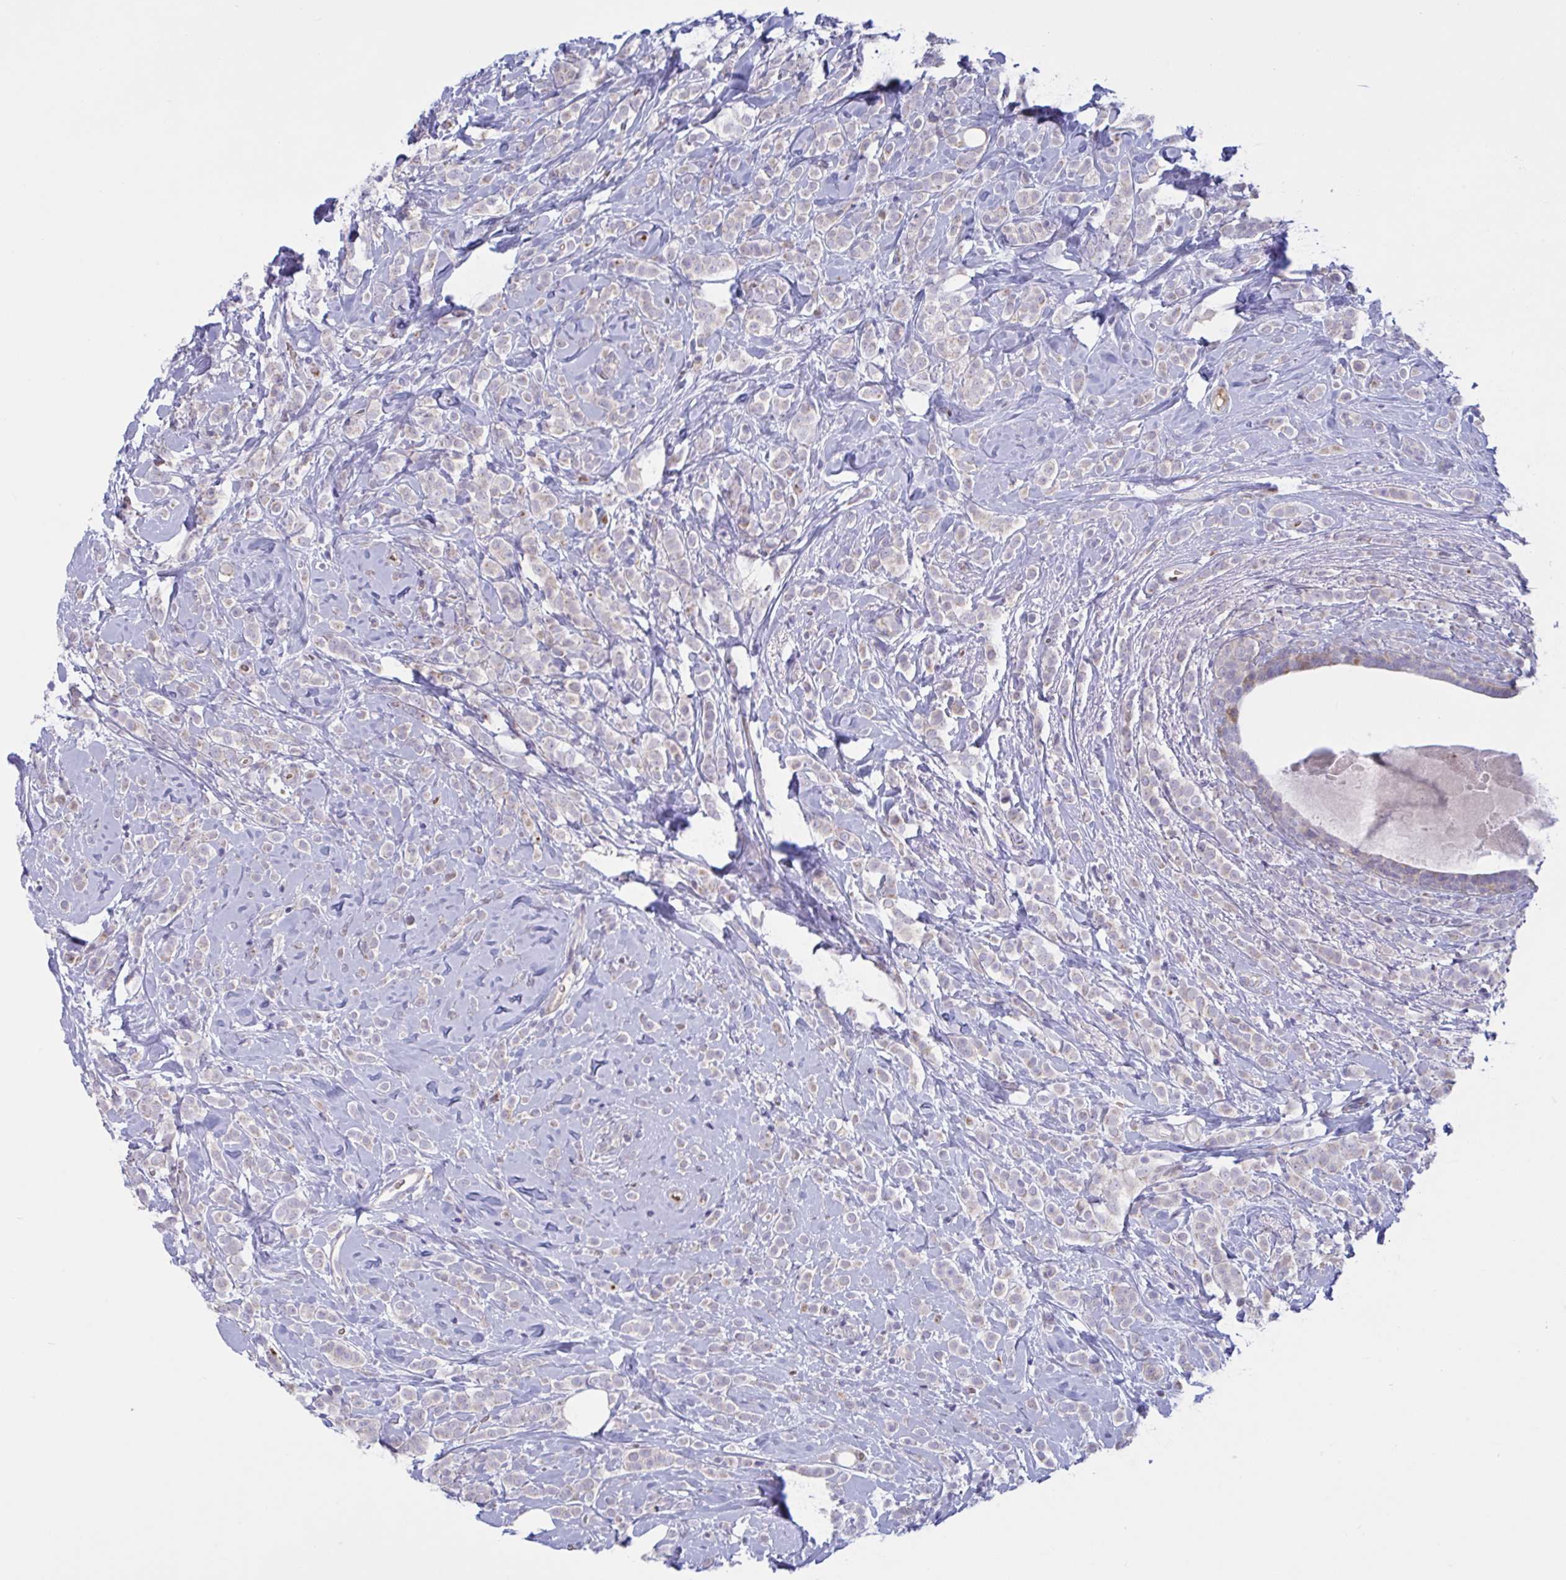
{"staining": {"intensity": "negative", "quantity": "none", "location": "none"}, "tissue": "breast cancer", "cell_type": "Tumor cells", "image_type": "cancer", "snomed": [{"axis": "morphology", "description": "Lobular carcinoma"}, {"axis": "topography", "description": "Breast"}], "caption": "IHC micrograph of neoplastic tissue: breast lobular carcinoma stained with DAB (3,3'-diaminobenzidine) shows no significant protein positivity in tumor cells.", "gene": "VWC2", "patient": {"sex": "female", "age": 49}}